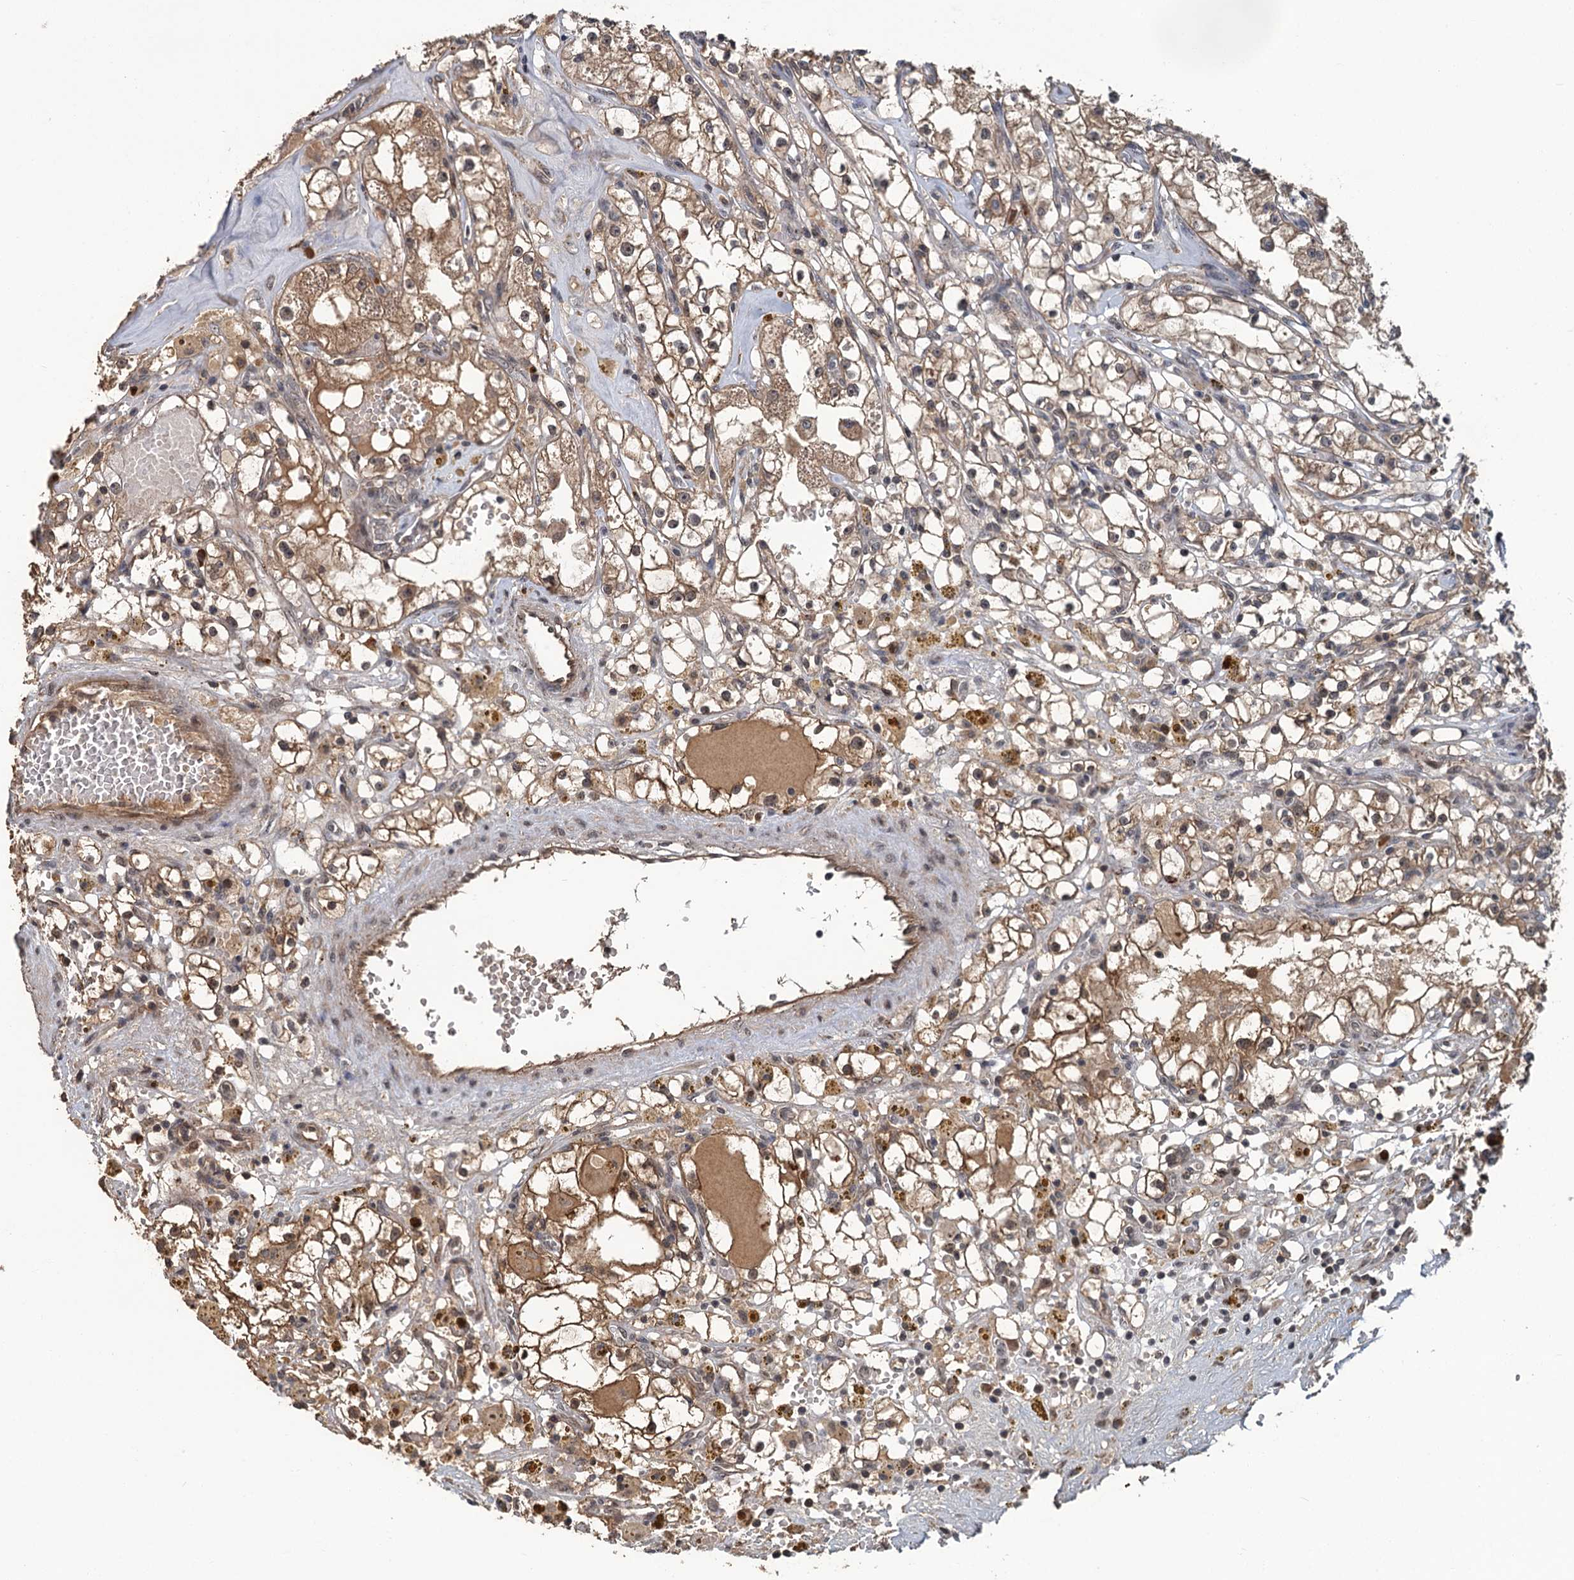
{"staining": {"intensity": "moderate", "quantity": "25%-75%", "location": "cytoplasmic/membranous"}, "tissue": "renal cancer", "cell_type": "Tumor cells", "image_type": "cancer", "snomed": [{"axis": "morphology", "description": "Adenocarcinoma, NOS"}, {"axis": "topography", "description": "Kidney"}], "caption": "Moderate cytoplasmic/membranous expression is present in about 25%-75% of tumor cells in adenocarcinoma (renal).", "gene": "KANSL2", "patient": {"sex": "male", "age": 56}}